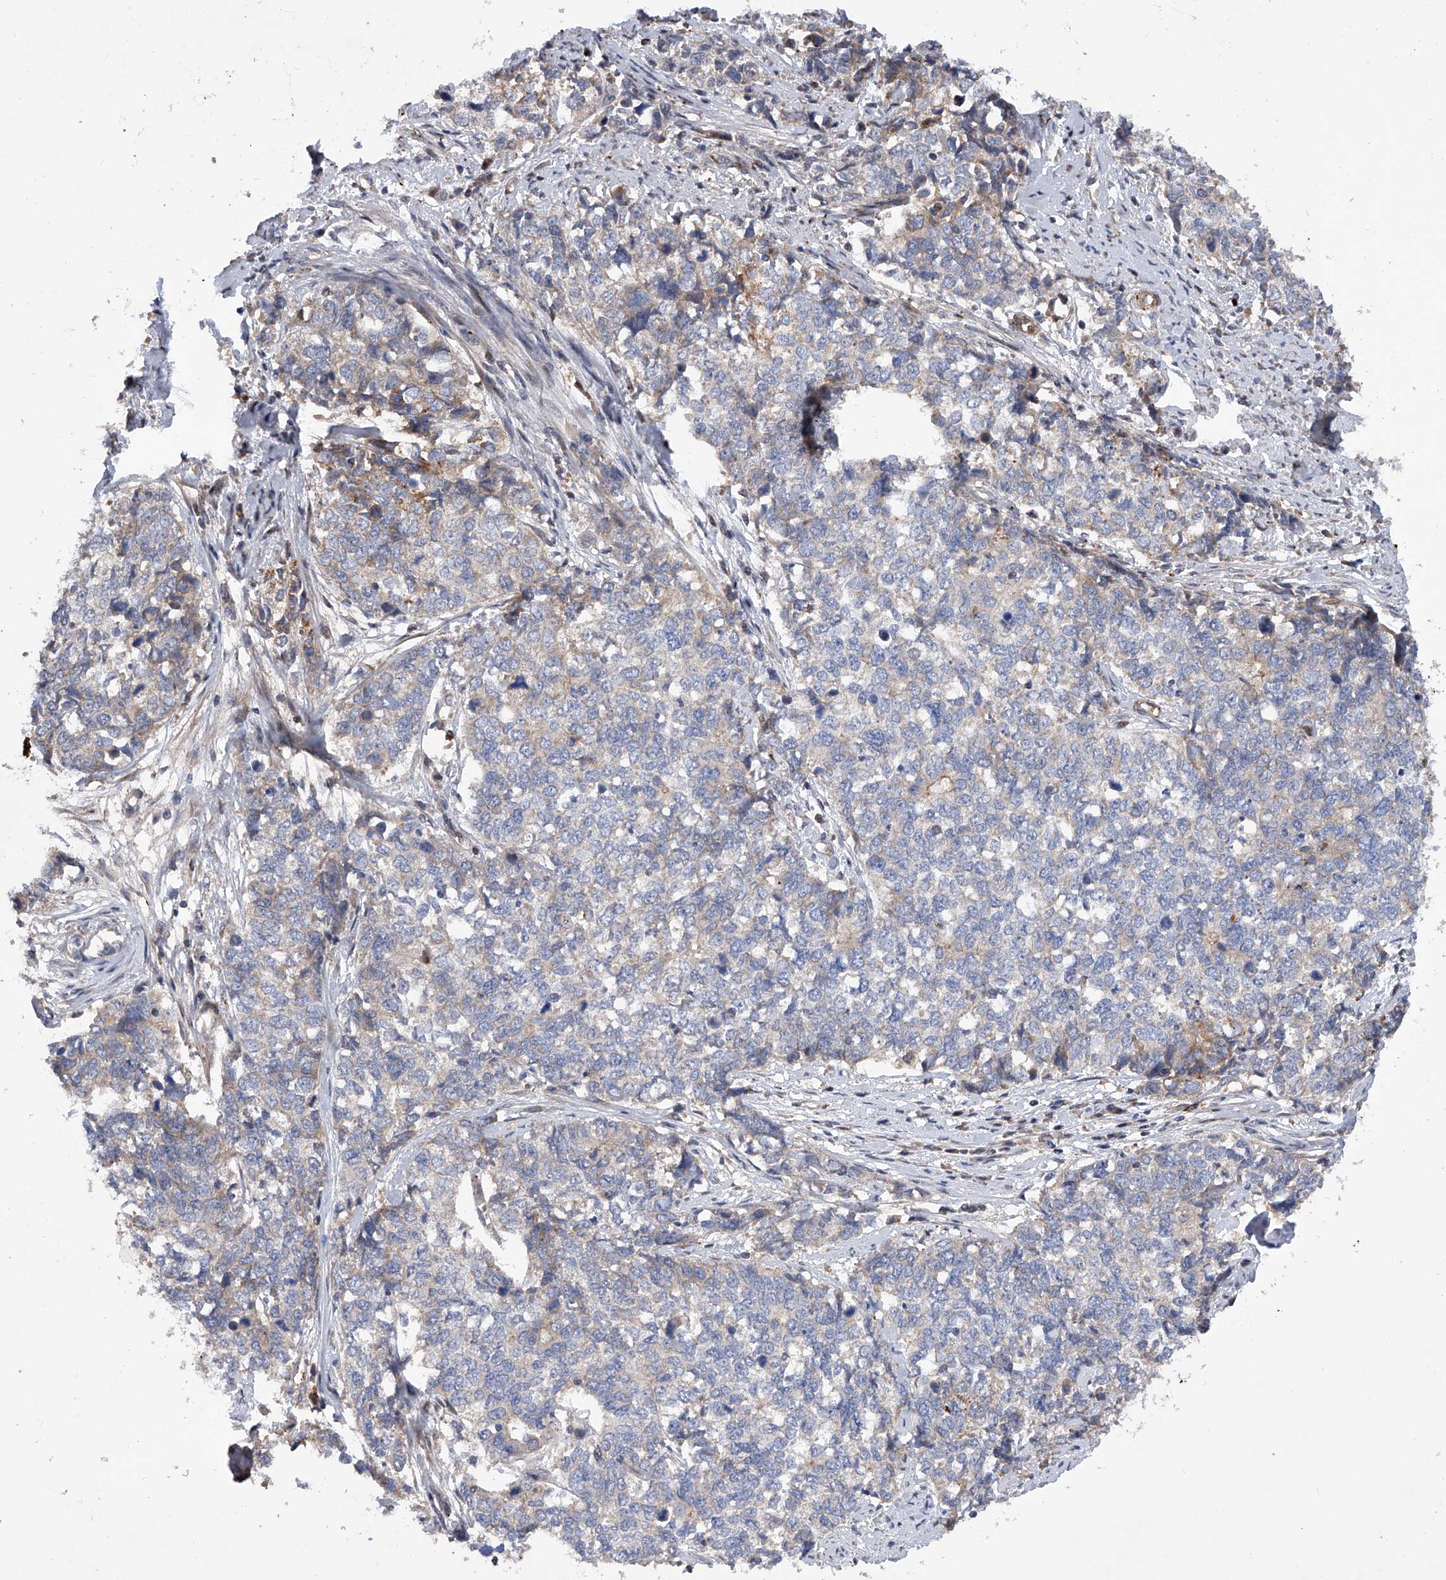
{"staining": {"intensity": "negative", "quantity": "none", "location": "none"}, "tissue": "cervical cancer", "cell_type": "Tumor cells", "image_type": "cancer", "snomed": [{"axis": "morphology", "description": "Squamous cell carcinoma, NOS"}, {"axis": "topography", "description": "Cervix"}], "caption": "Immunohistochemistry of human cervical cancer (squamous cell carcinoma) shows no staining in tumor cells.", "gene": "PDSS2", "patient": {"sex": "female", "age": 63}}